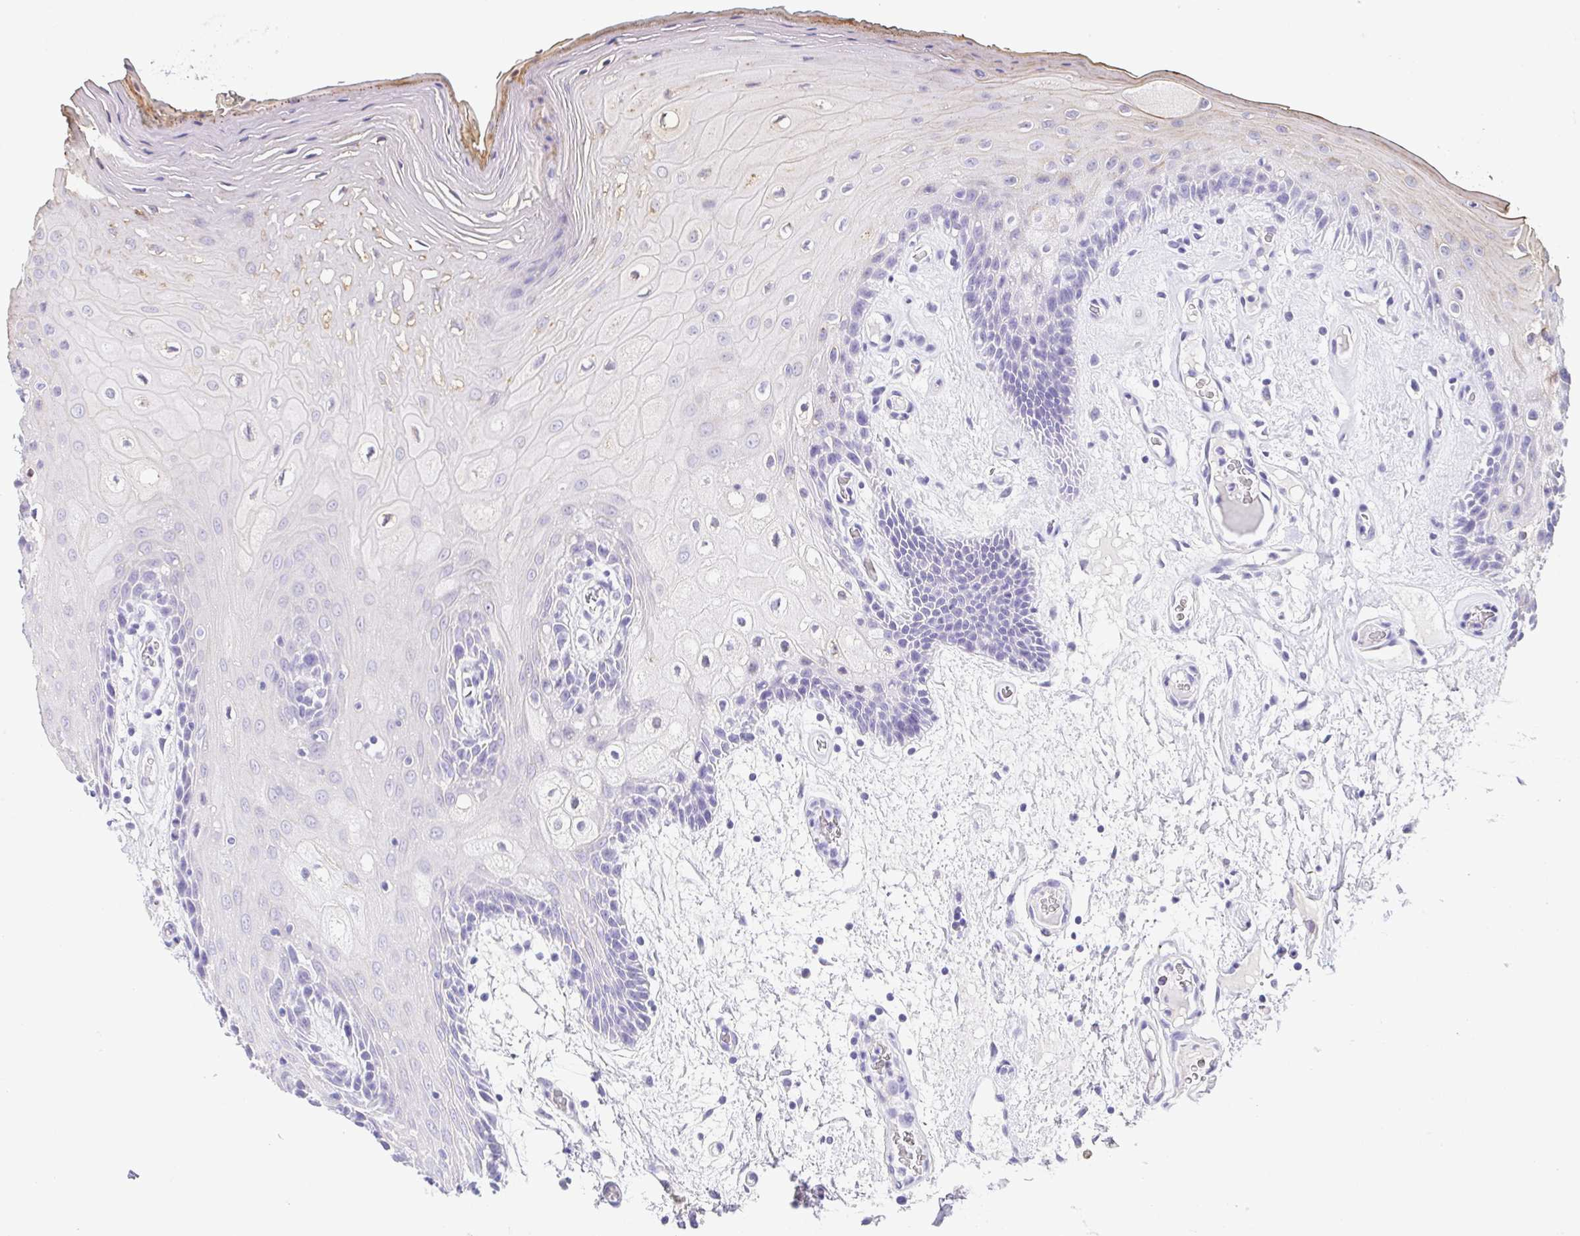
{"staining": {"intensity": "negative", "quantity": "none", "location": "none"}, "tissue": "oral mucosa", "cell_type": "Squamous epithelial cells", "image_type": "normal", "snomed": [{"axis": "morphology", "description": "Normal tissue, NOS"}, {"axis": "morphology", "description": "Squamous cell carcinoma, NOS"}, {"axis": "topography", "description": "Oral tissue"}, {"axis": "topography", "description": "Head-Neck"}], "caption": "Immunohistochemistry (IHC) micrograph of normal oral mucosa stained for a protein (brown), which reveals no positivity in squamous epithelial cells.", "gene": "HAPLN2", "patient": {"sex": "male", "age": 52}}